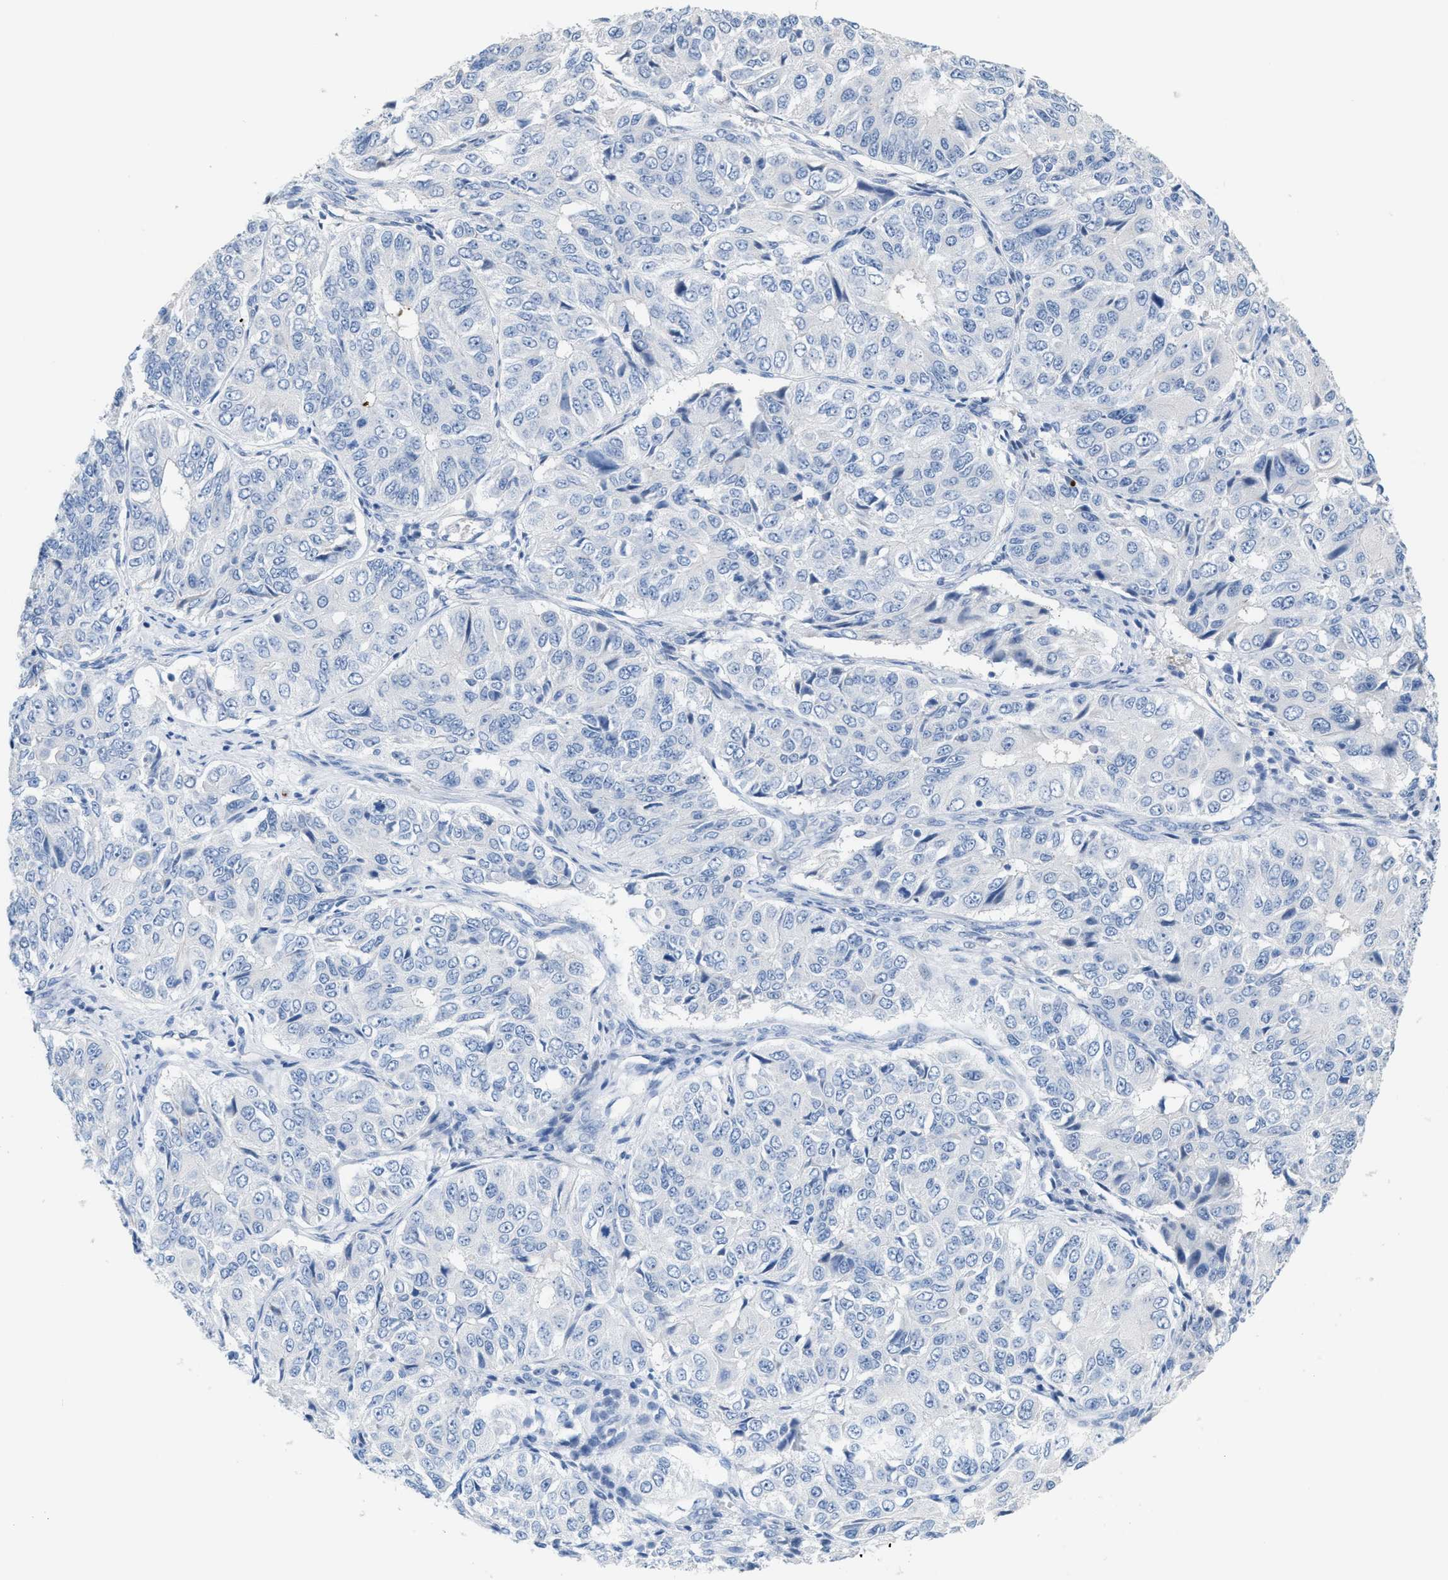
{"staining": {"intensity": "negative", "quantity": "none", "location": "none"}, "tissue": "ovarian cancer", "cell_type": "Tumor cells", "image_type": "cancer", "snomed": [{"axis": "morphology", "description": "Carcinoma, endometroid"}, {"axis": "topography", "description": "Ovary"}], "caption": "This is a image of immunohistochemistry staining of ovarian cancer (endometroid carcinoma), which shows no expression in tumor cells.", "gene": "MPP3", "patient": {"sex": "female", "age": 51}}